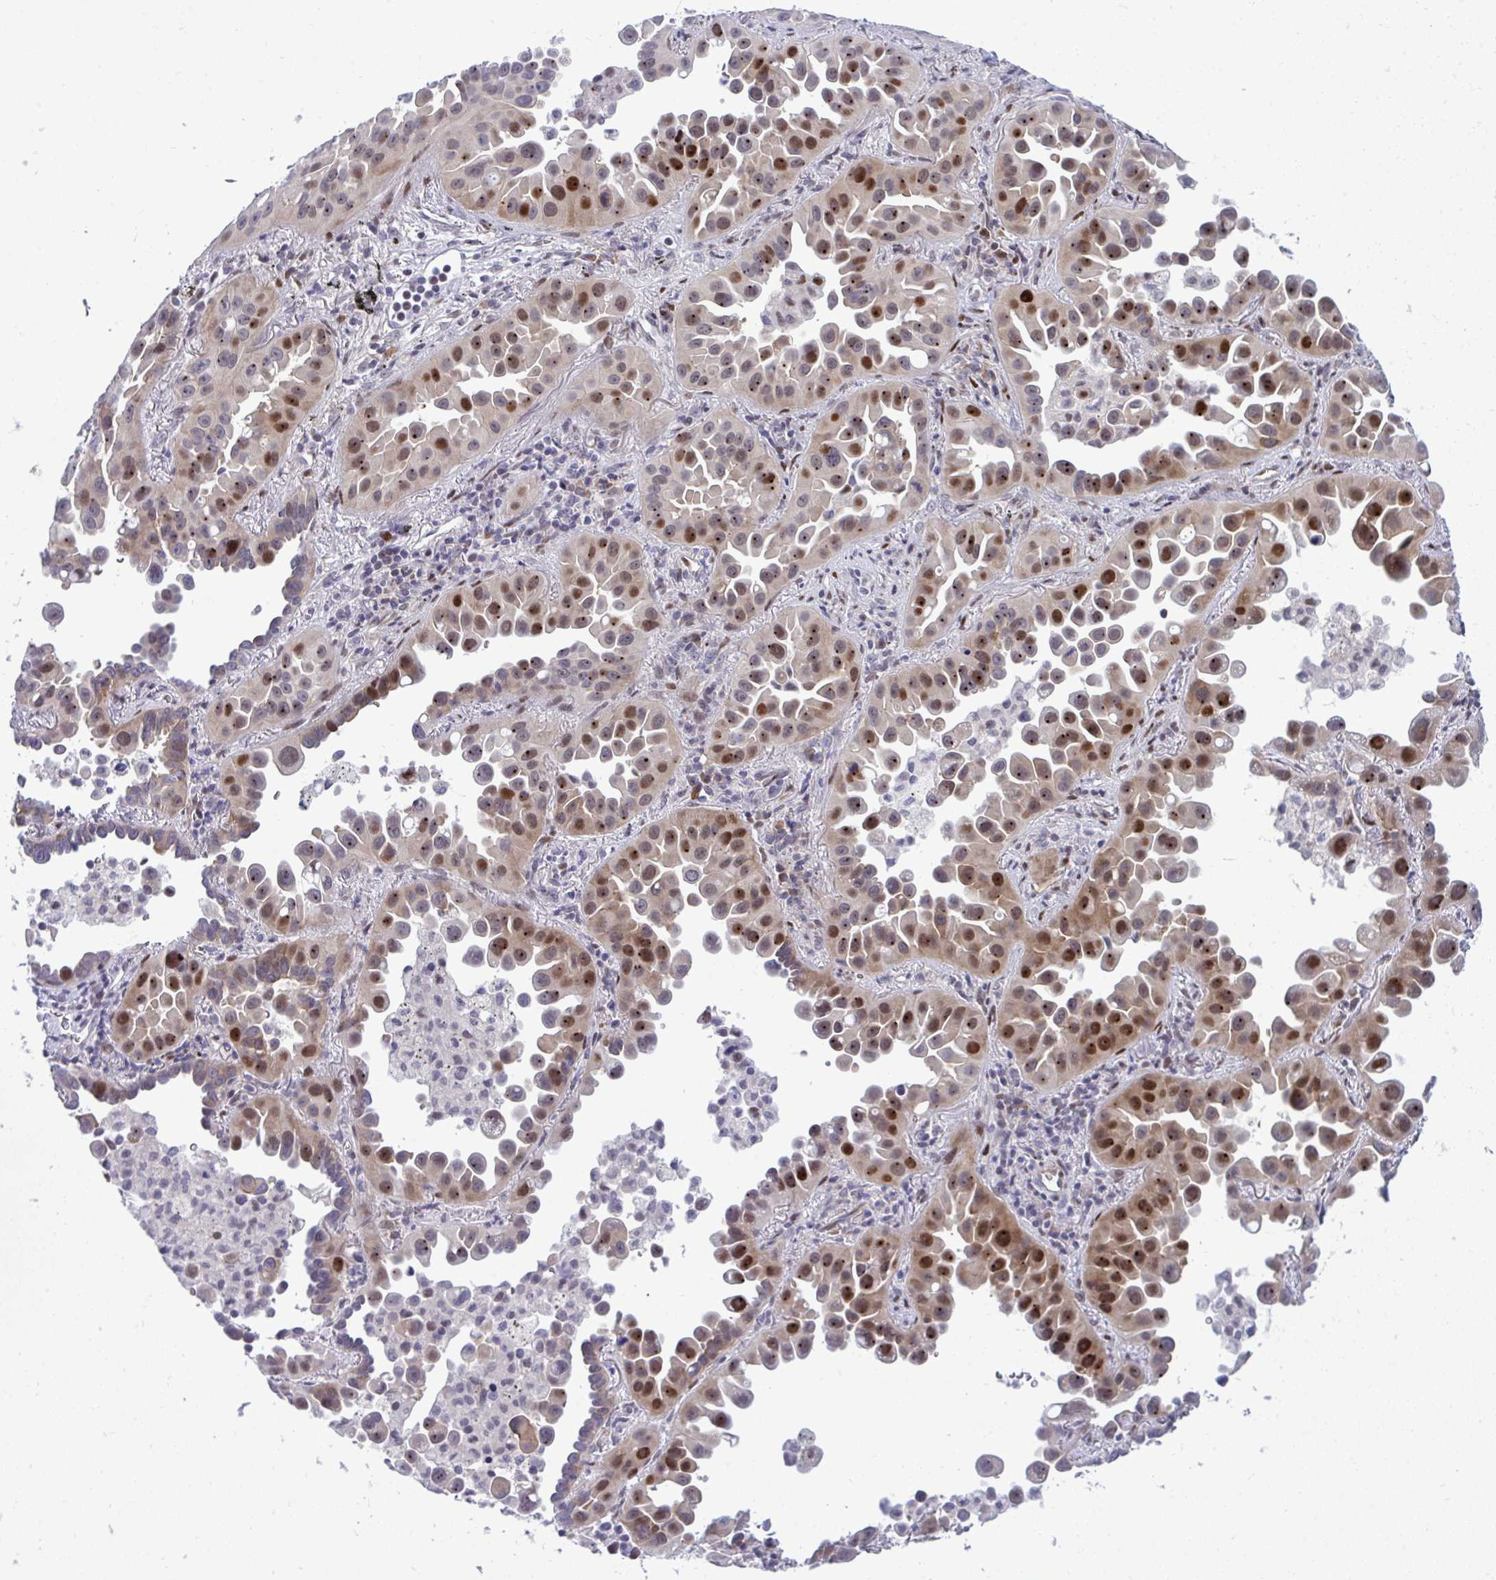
{"staining": {"intensity": "moderate", "quantity": "25%-75%", "location": "nuclear"}, "tissue": "lung cancer", "cell_type": "Tumor cells", "image_type": "cancer", "snomed": [{"axis": "morphology", "description": "Adenocarcinoma, NOS"}, {"axis": "topography", "description": "Lung"}], "caption": "IHC histopathology image of neoplastic tissue: lung cancer (adenocarcinoma) stained using immunohistochemistry reveals medium levels of moderate protein expression localized specifically in the nuclear of tumor cells, appearing as a nuclear brown color.", "gene": "TAB1", "patient": {"sex": "male", "age": 68}}